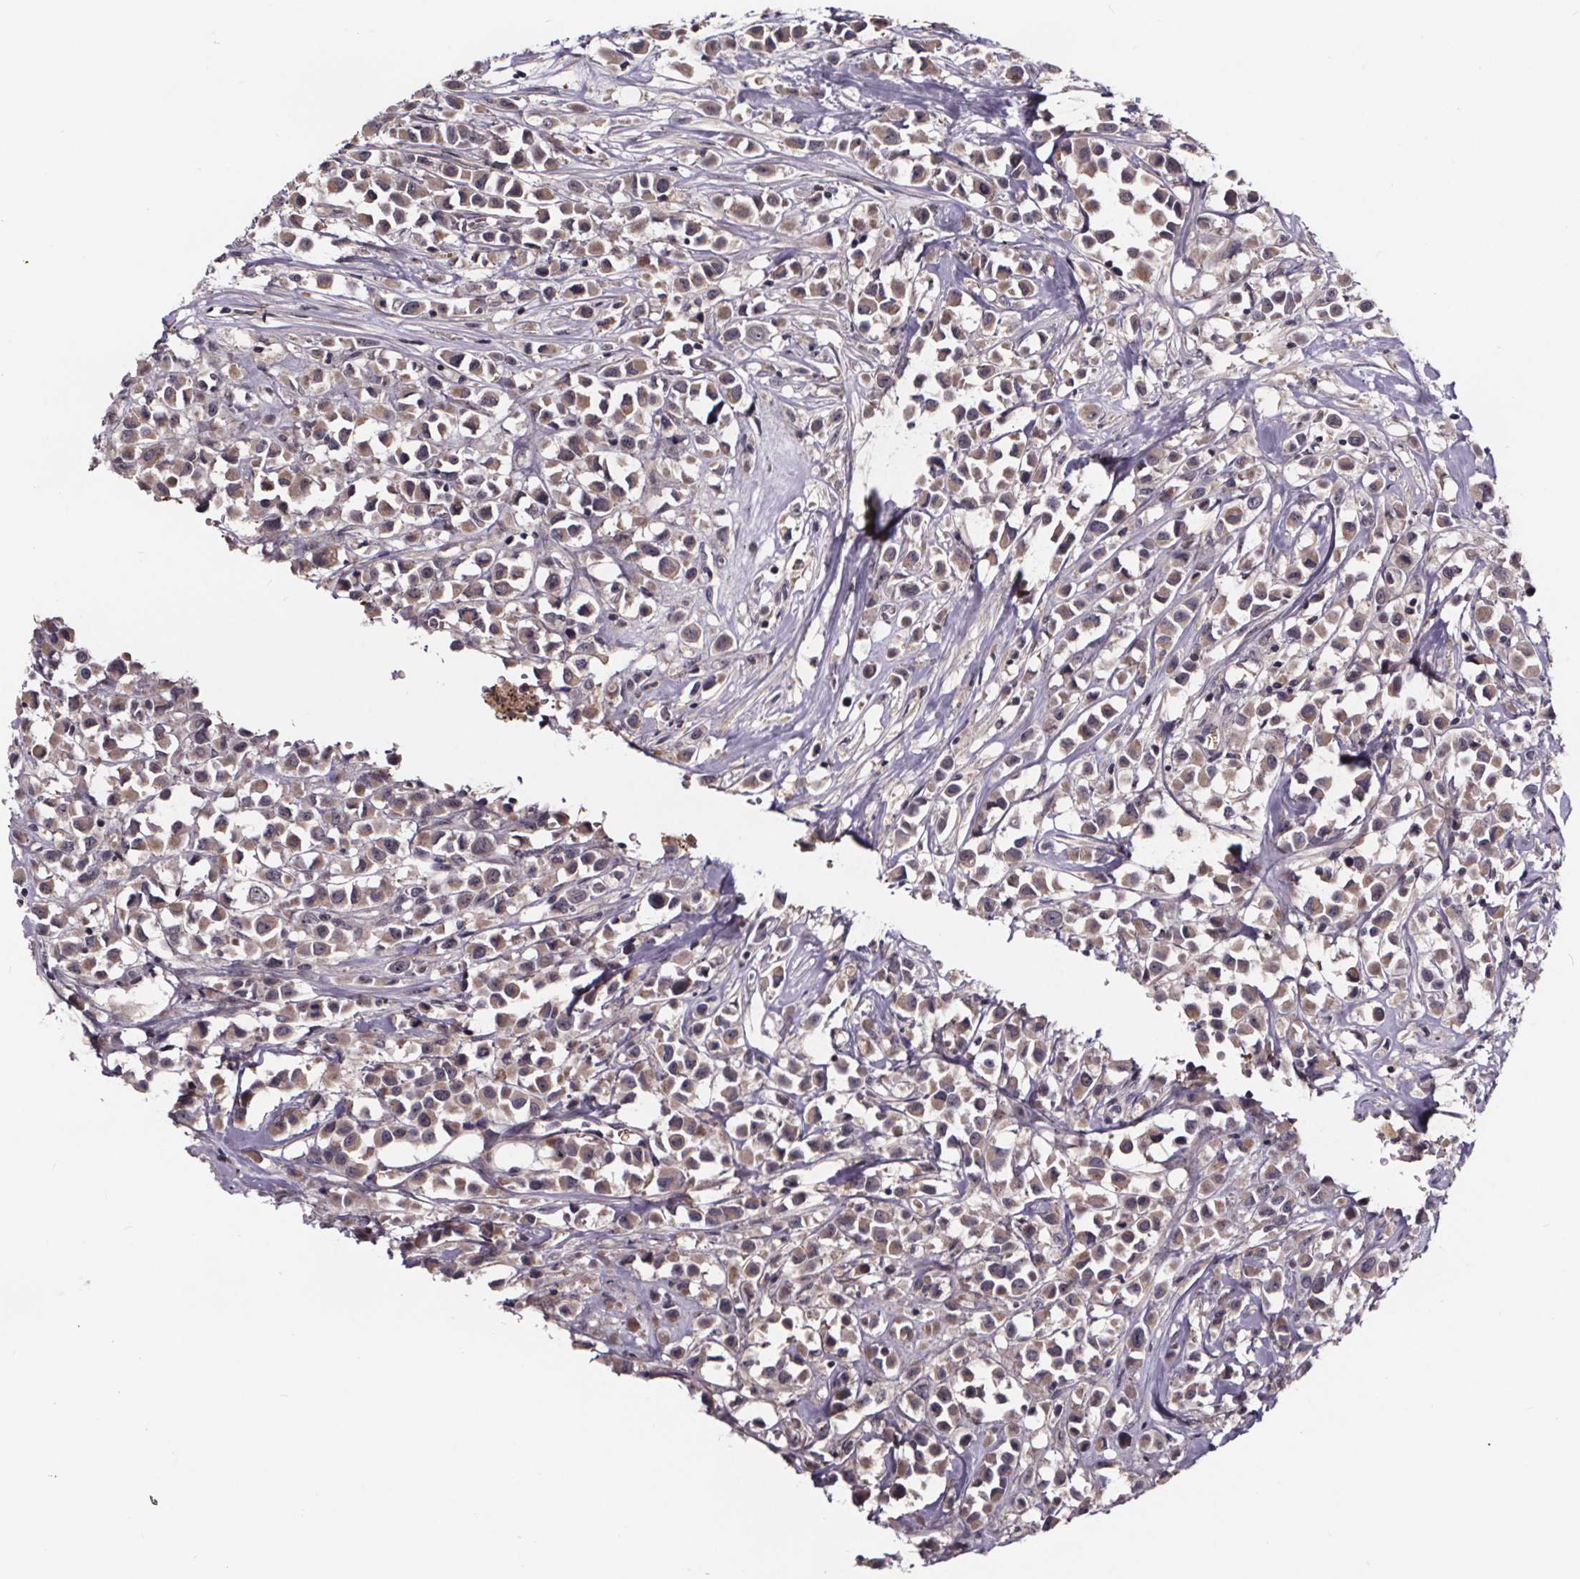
{"staining": {"intensity": "weak", "quantity": ">75%", "location": "cytoplasmic/membranous"}, "tissue": "breast cancer", "cell_type": "Tumor cells", "image_type": "cancer", "snomed": [{"axis": "morphology", "description": "Duct carcinoma"}, {"axis": "topography", "description": "Breast"}], "caption": "Immunohistochemical staining of human intraductal carcinoma (breast) displays low levels of weak cytoplasmic/membranous protein positivity in approximately >75% of tumor cells. (DAB IHC, brown staining for protein, blue staining for nuclei).", "gene": "SMIM1", "patient": {"sex": "female", "age": 61}}